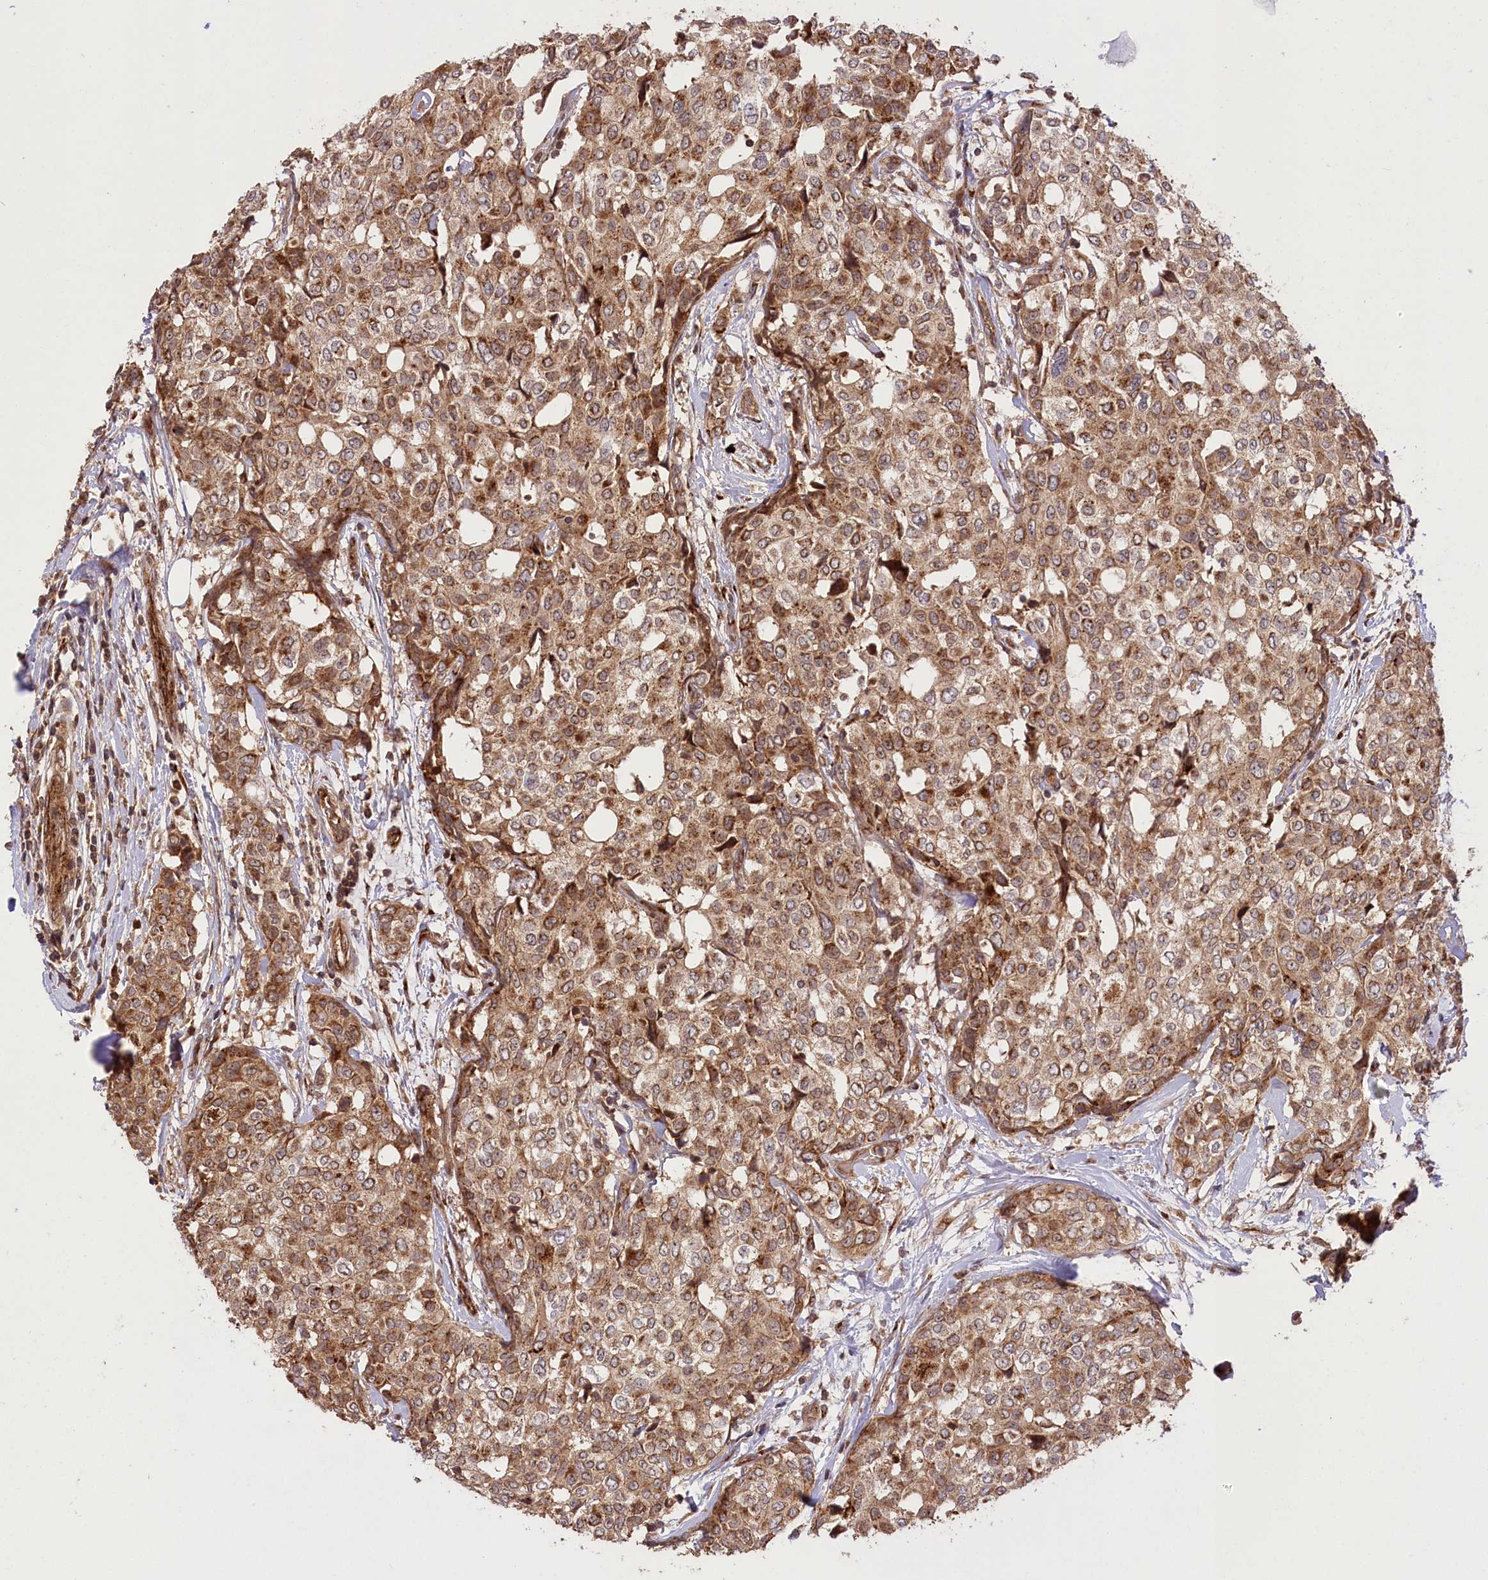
{"staining": {"intensity": "strong", "quantity": ">75%", "location": "cytoplasmic/membranous"}, "tissue": "breast cancer", "cell_type": "Tumor cells", "image_type": "cancer", "snomed": [{"axis": "morphology", "description": "Lobular carcinoma"}, {"axis": "topography", "description": "Breast"}], "caption": "Tumor cells reveal strong cytoplasmic/membranous expression in about >75% of cells in breast cancer.", "gene": "CARD19", "patient": {"sex": "female", "age": 51}}